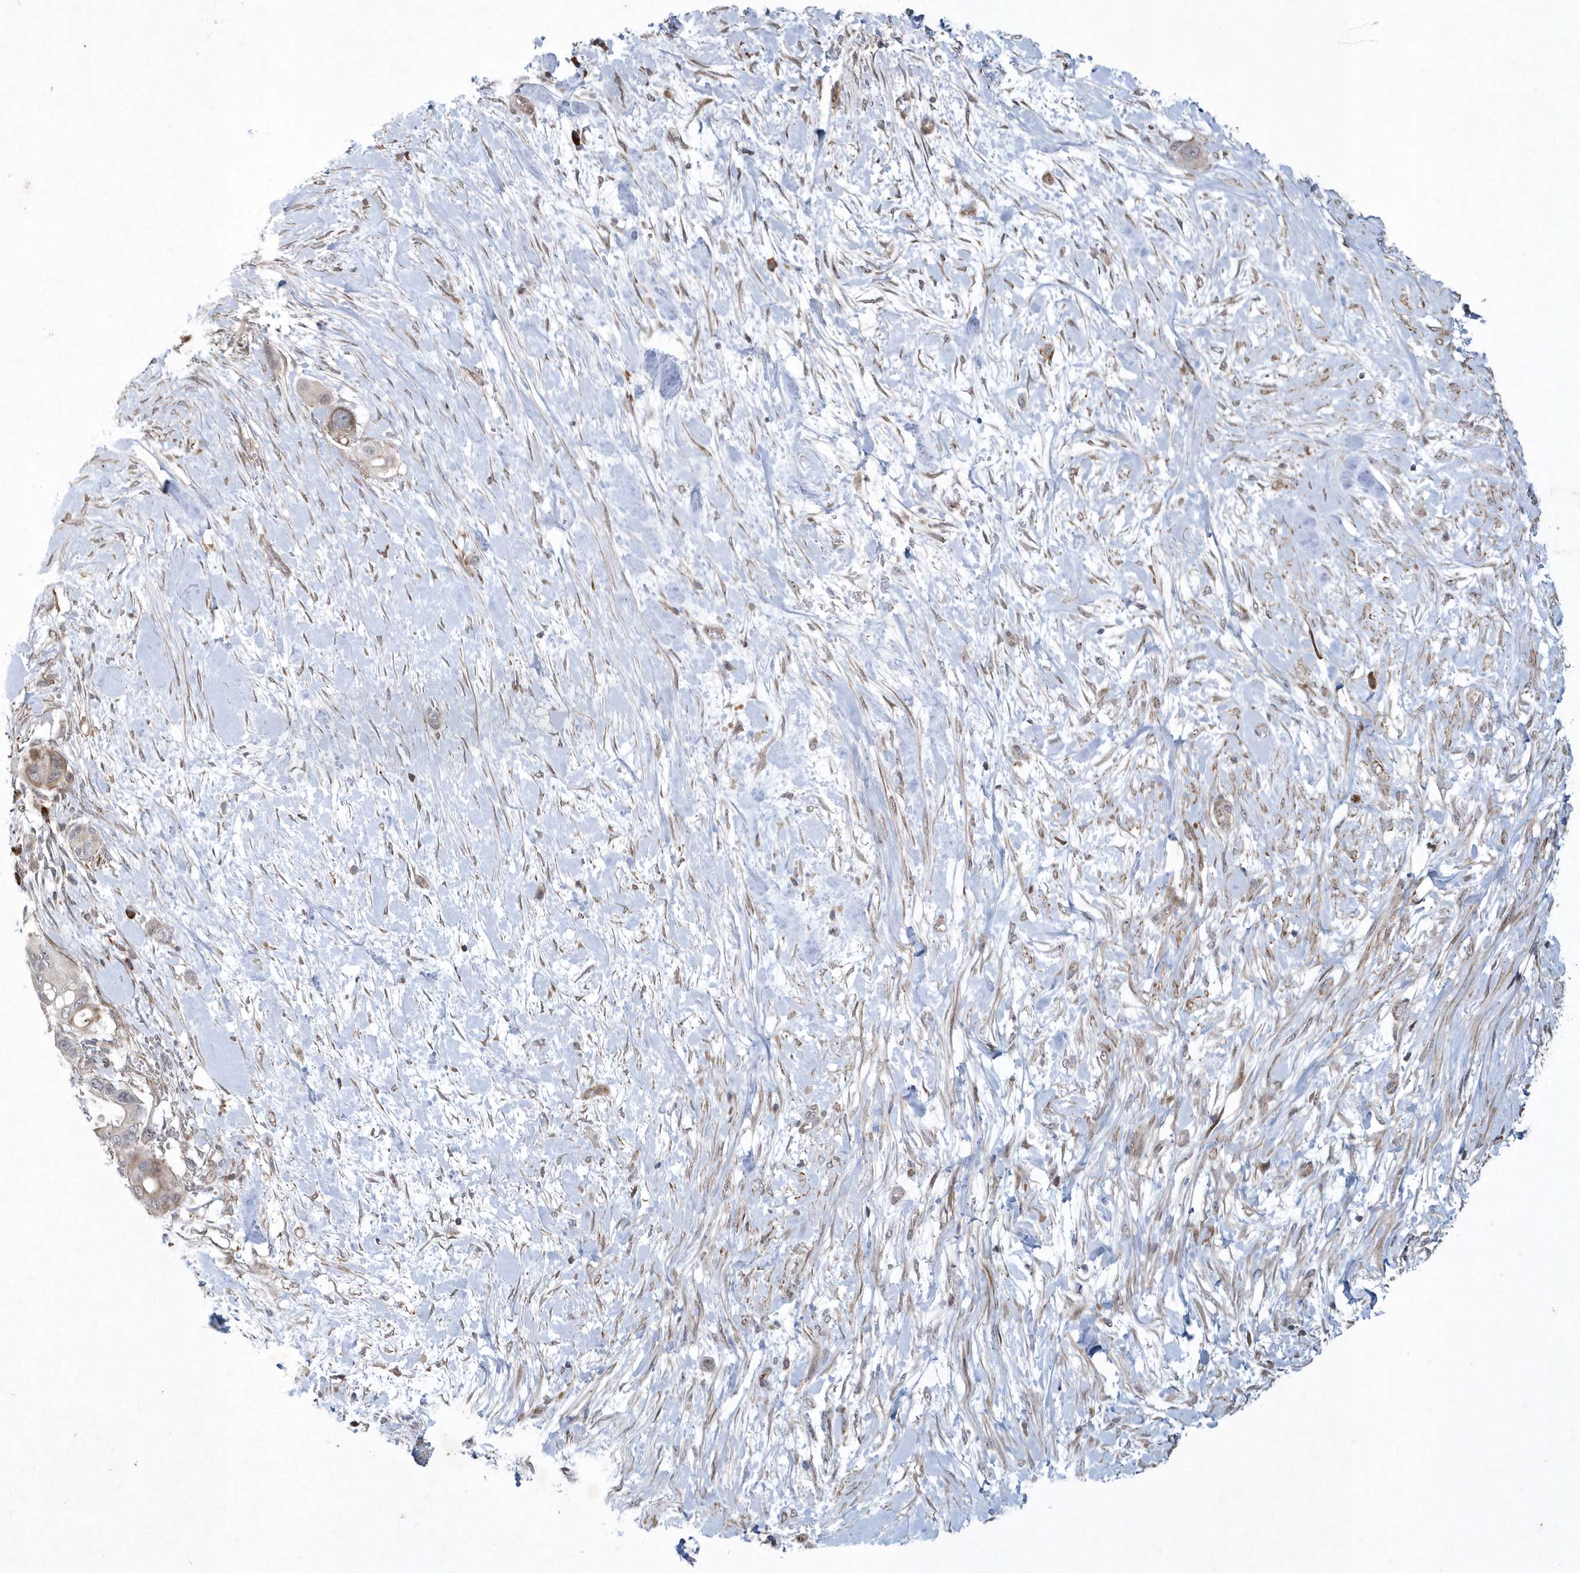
{"staining": {"intensity": "weak", "quantity": "25%-75%", "location": "cytoplasmic/membranous"}, "tissue": "pancreatic cancer", "cell_type": "Tumor cells", "image_type": "cancer", "snomed": [{"axis": "morphology", "description": "Adenocarcinoma, NOS"}, {"axis": "topography", "description": "Pancreas"}], "caption": "Protein expression analysis of adenocarcinoma (pancreatic) displays weak cytoplasmic/membranous expression in about 25%-75% of tumor cells. Nuclei are stained in blue.", "gene": "N4BP2", "patient": {"sex": "male", "age": 68}}